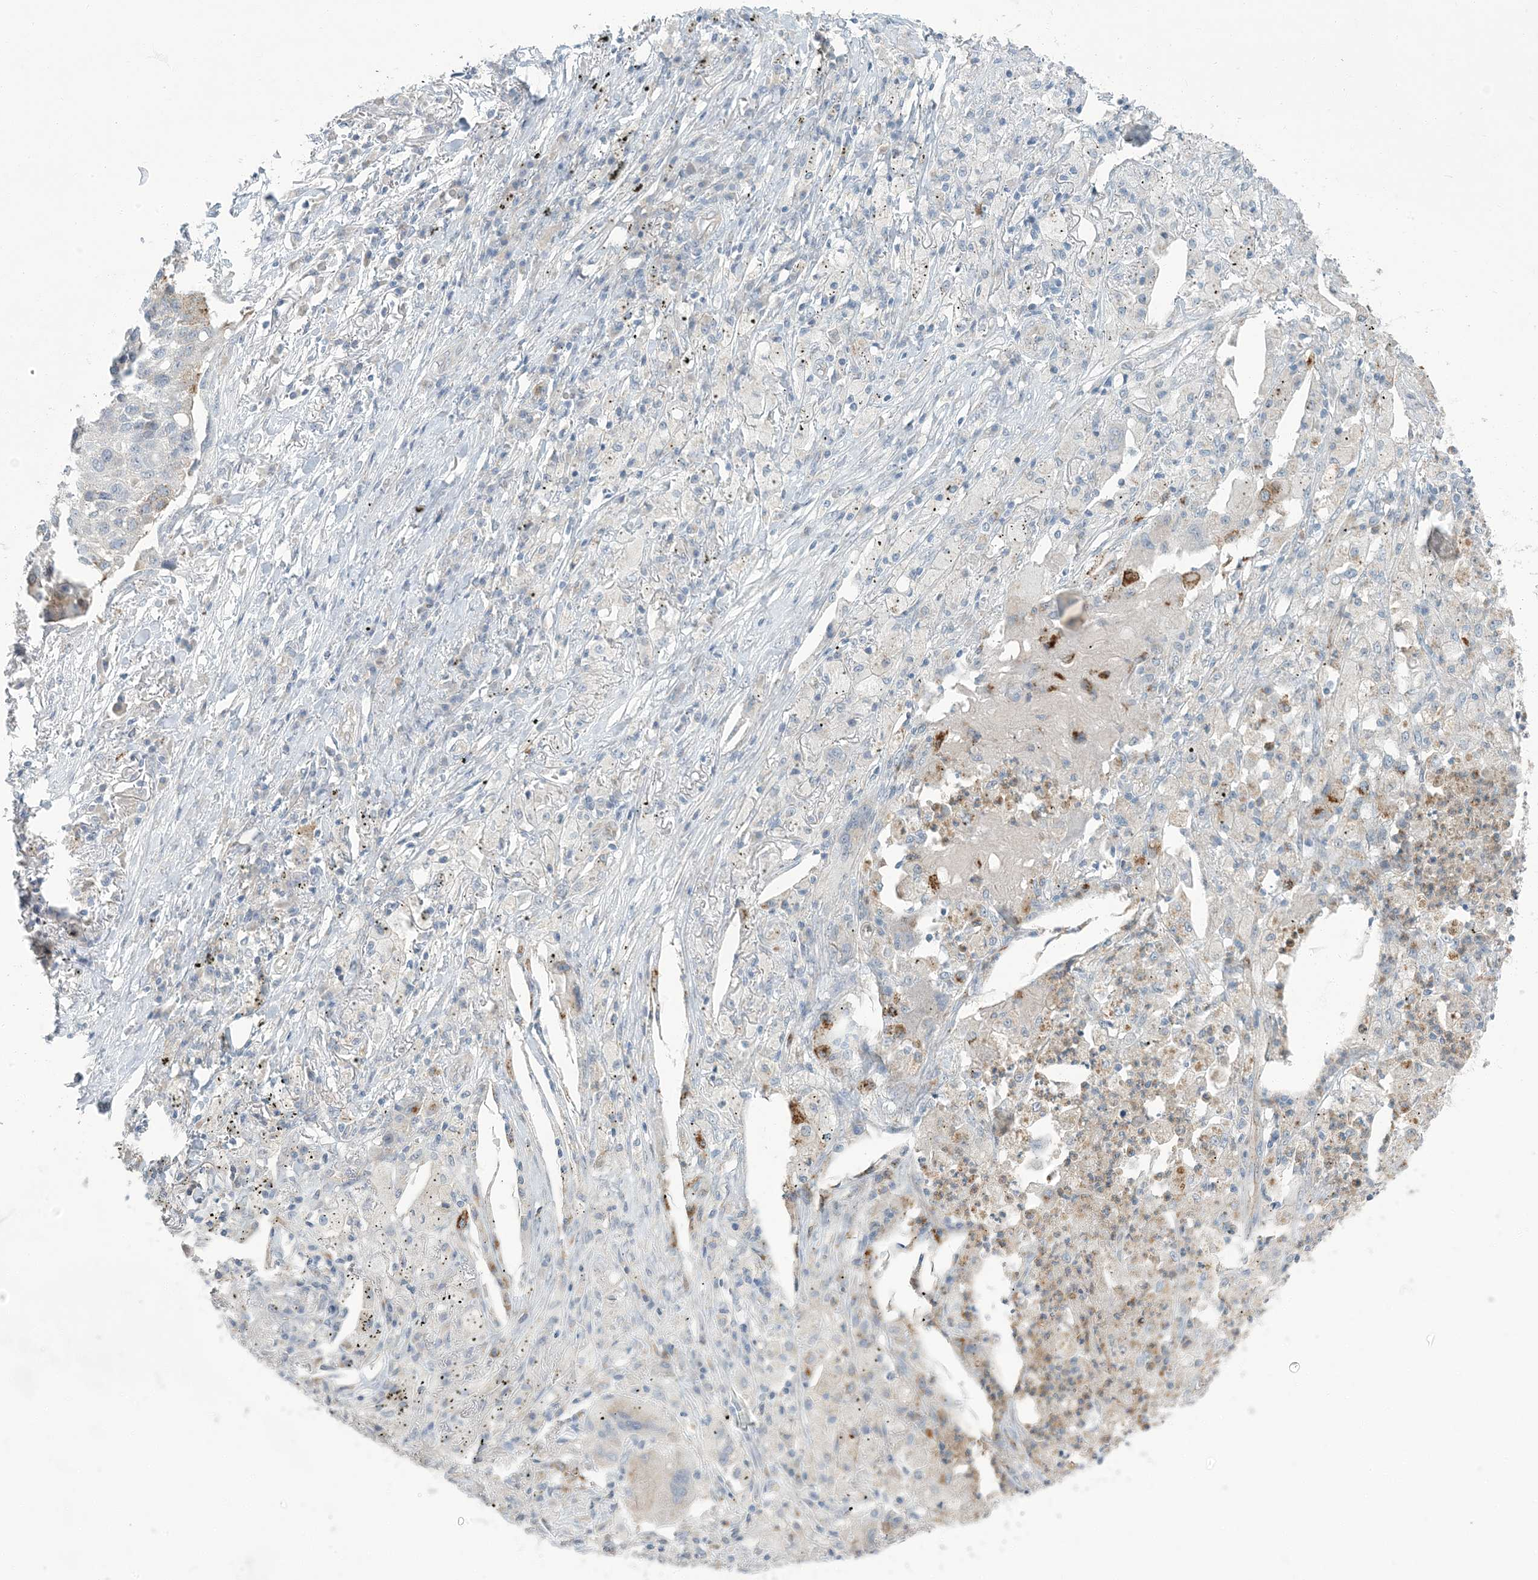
{"staining": {"intensity": "negative", "quantity": "none", "location": "none"}, "tissue": "lung cancer", "cell_type": "Tumor cells", "image_type": "cancer", "snomed": [{"axis": "morphology", "description": "Squamous cell carcinoma, NOS"}, {"axis": "topography", "description": "Lung"}], "caption": "DAB (3,3'-diaminobenzidine) immunohistochemical staining of human lung cancer (squamous cell carcinoma) shows no significant expression in tumor cells.", "gene": "EPHA4", "patient": {"sex": "female", "age": 63}}